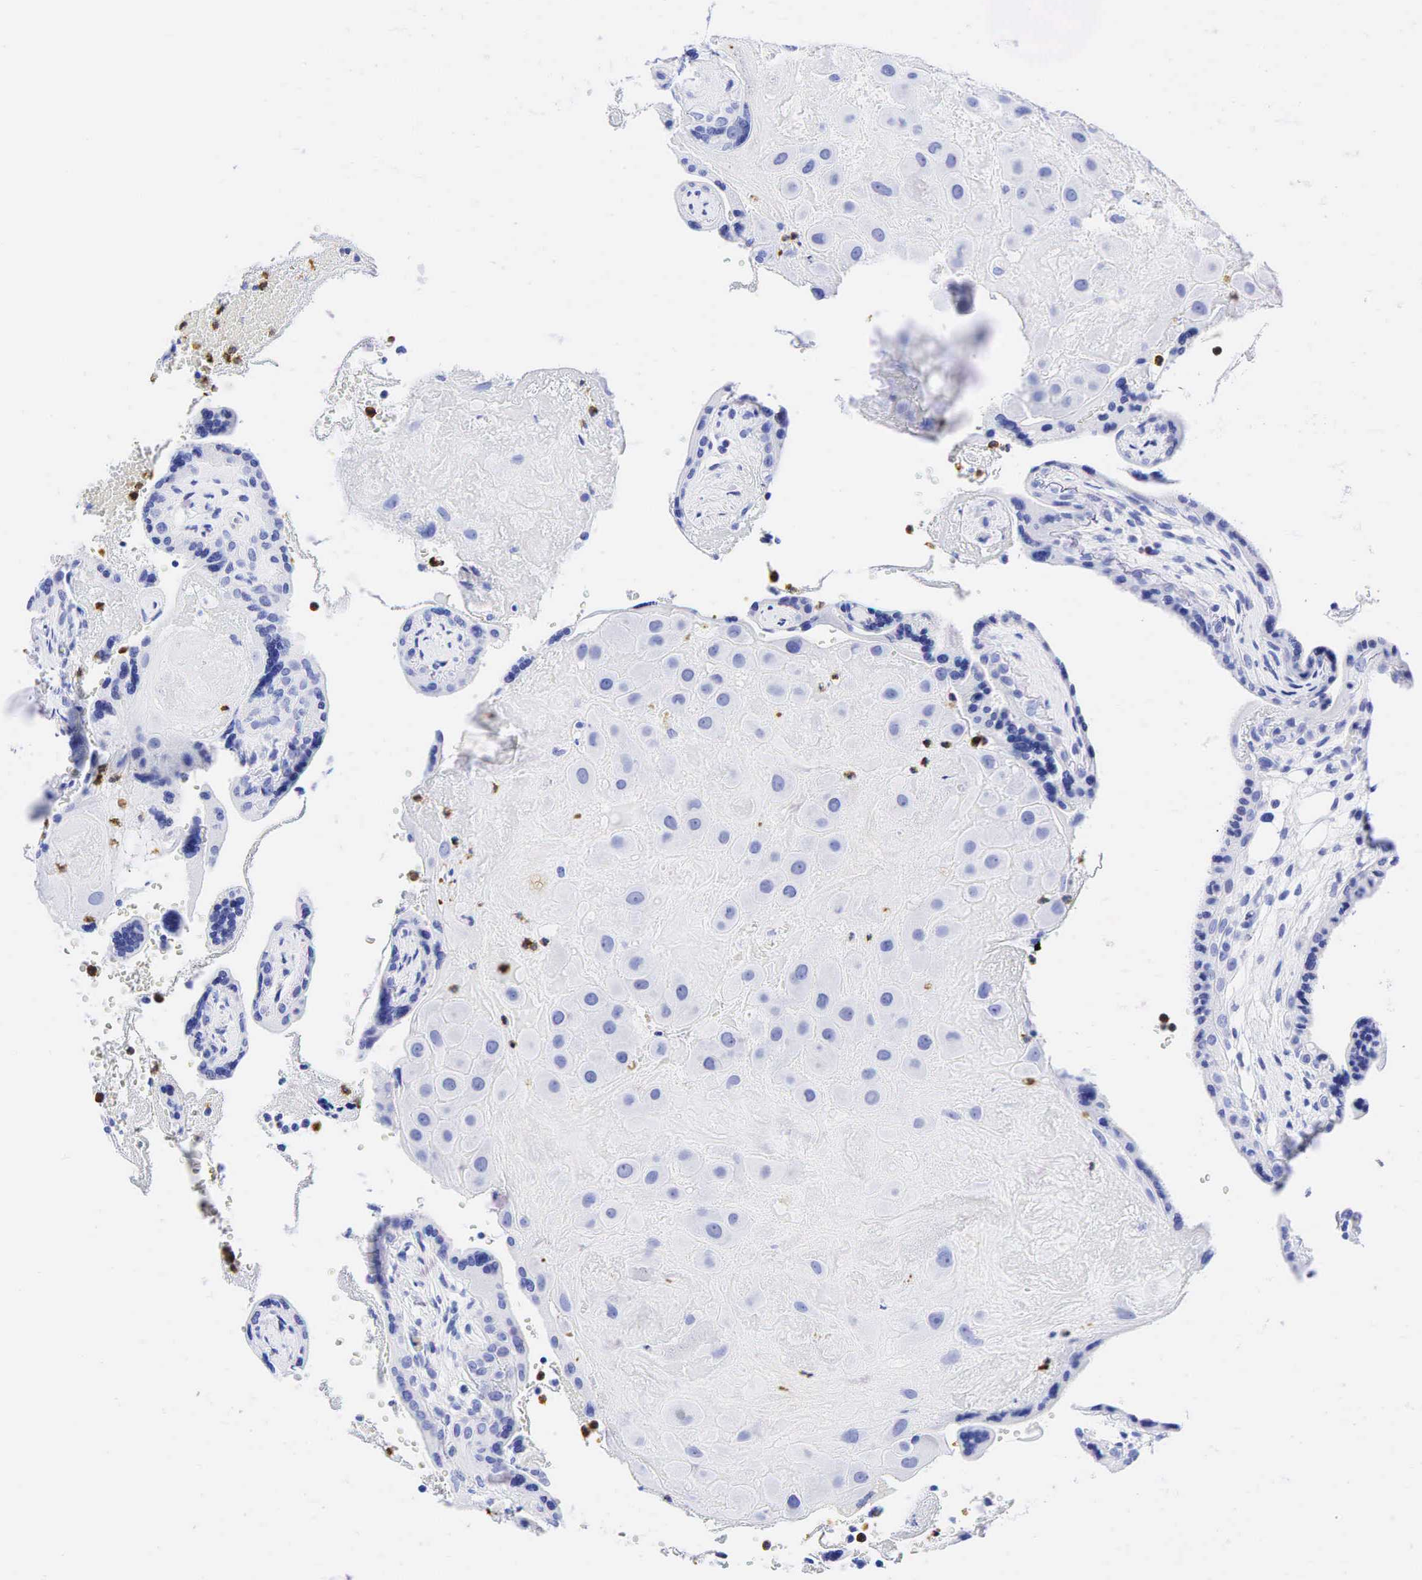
{"staining": {"intensity": "negative", "quantity": "none", "location": "none"}, "tissue": "placenta", "cell_type": "Decidual cells", "image_type": "normal", "snomed": [{"axis": "morphology", "description": "Normal tissue, NOS"}, {"axis": "topography", "description": "Placenta"}], "caption": "Immunohistochemistry (IHC) image of benign placenta: human placenta stained with DAB exhibits no significant protein expression in decidual cells.", "gene": "FUT4", "patient": {"sex": "female", "age": 24}}